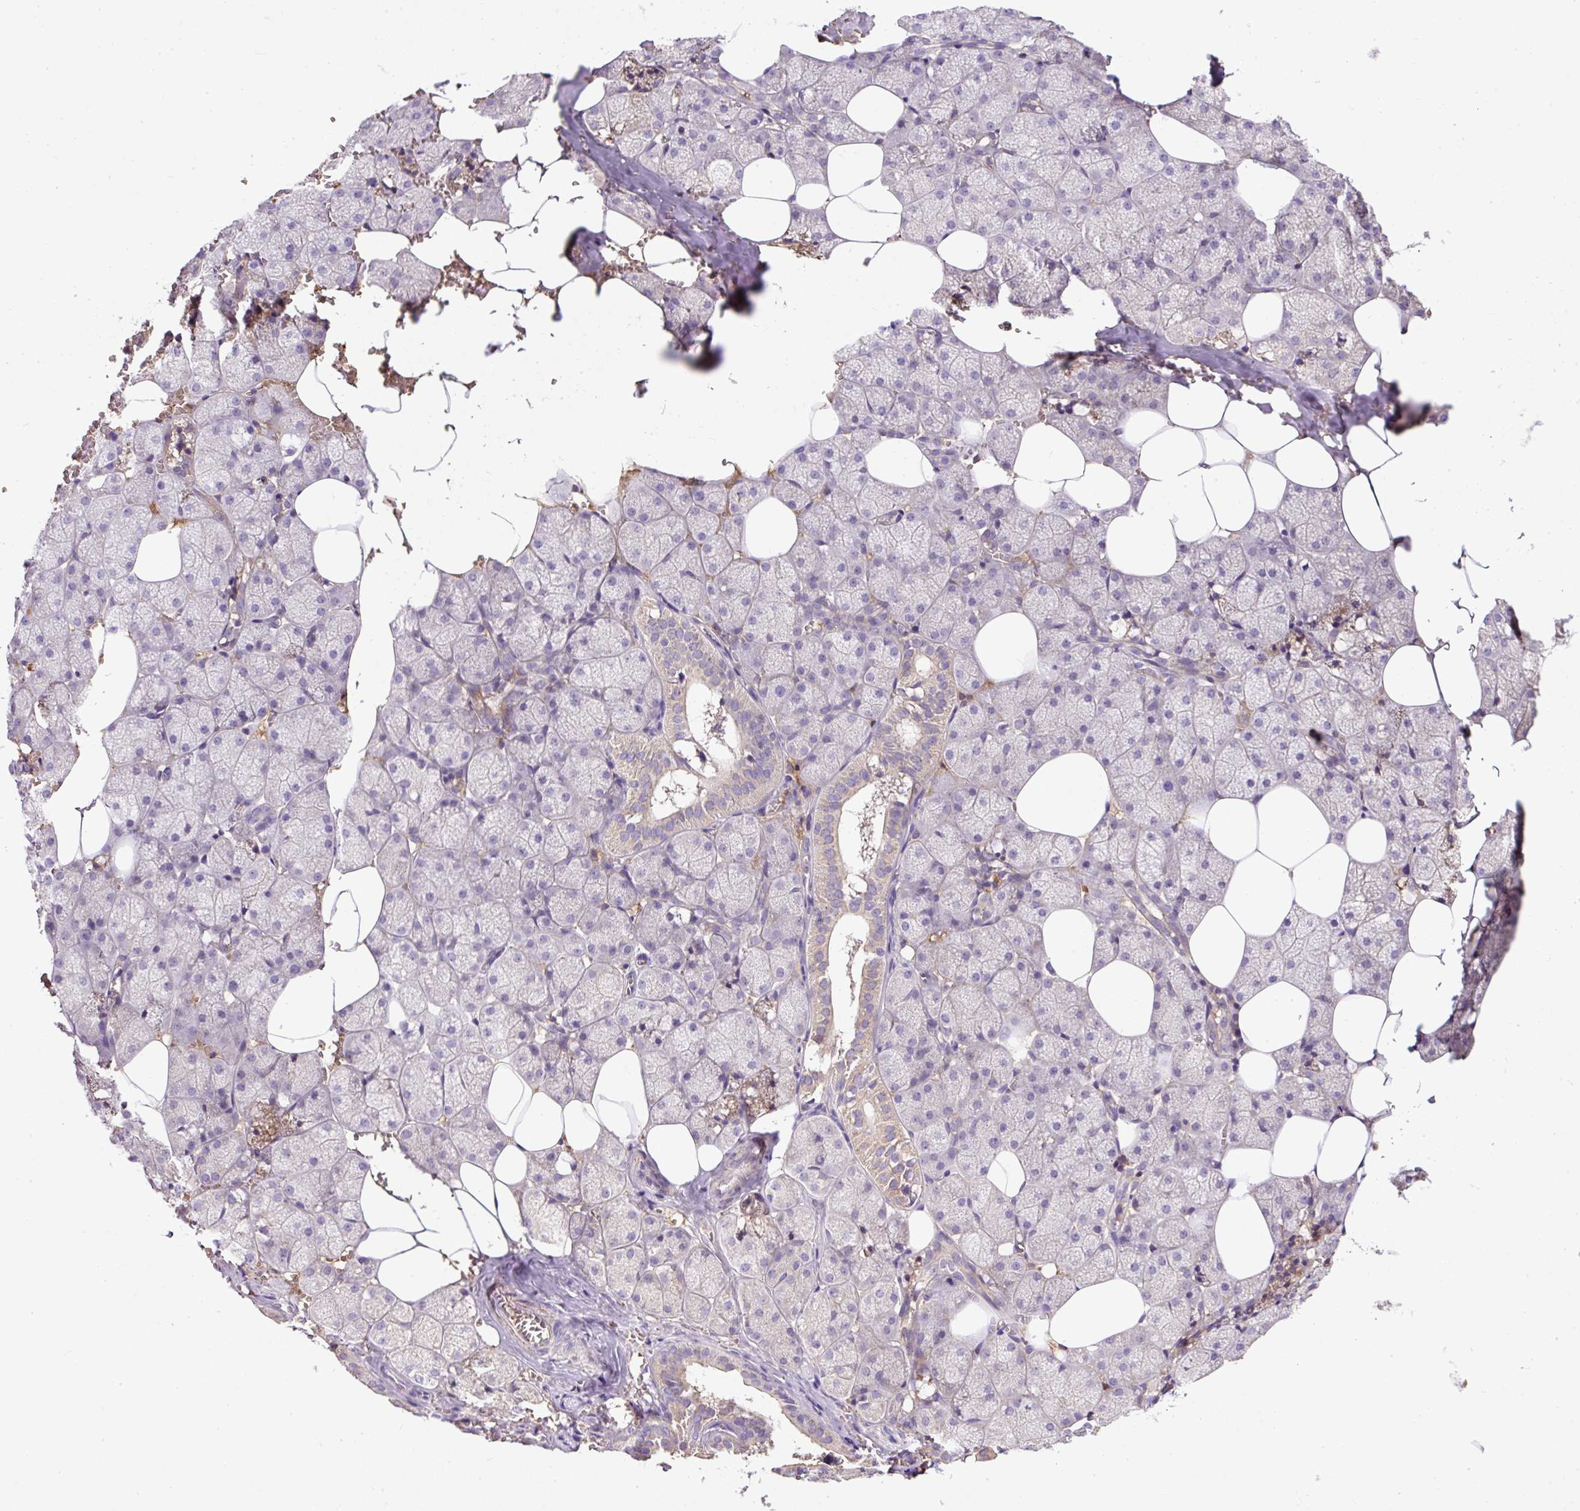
{"staining": {"intensity": "weak", "quantity": "<25%", "location": "cytoplasmic/membranous"}, "tissue": "salivary gland", "cell_type": "Glandular cells", "image_type": "normal", "snomed": [{"axis": "morphology", "description": "Normal tissue, NOS"}, {"axis": "topography", "description": "Salivary gland"}, {"axis": "topography", "description": "Peripheral nerve tissue"}], "caption": "High power microscopy photomicrograph of an immunohistochemistry (IHC) photomicrograph of unremarkable salivary gland, revealing no significant expression in glandular cells.", "gene": "CXCL13", "patient": {"sex": "male", "age": 38}}